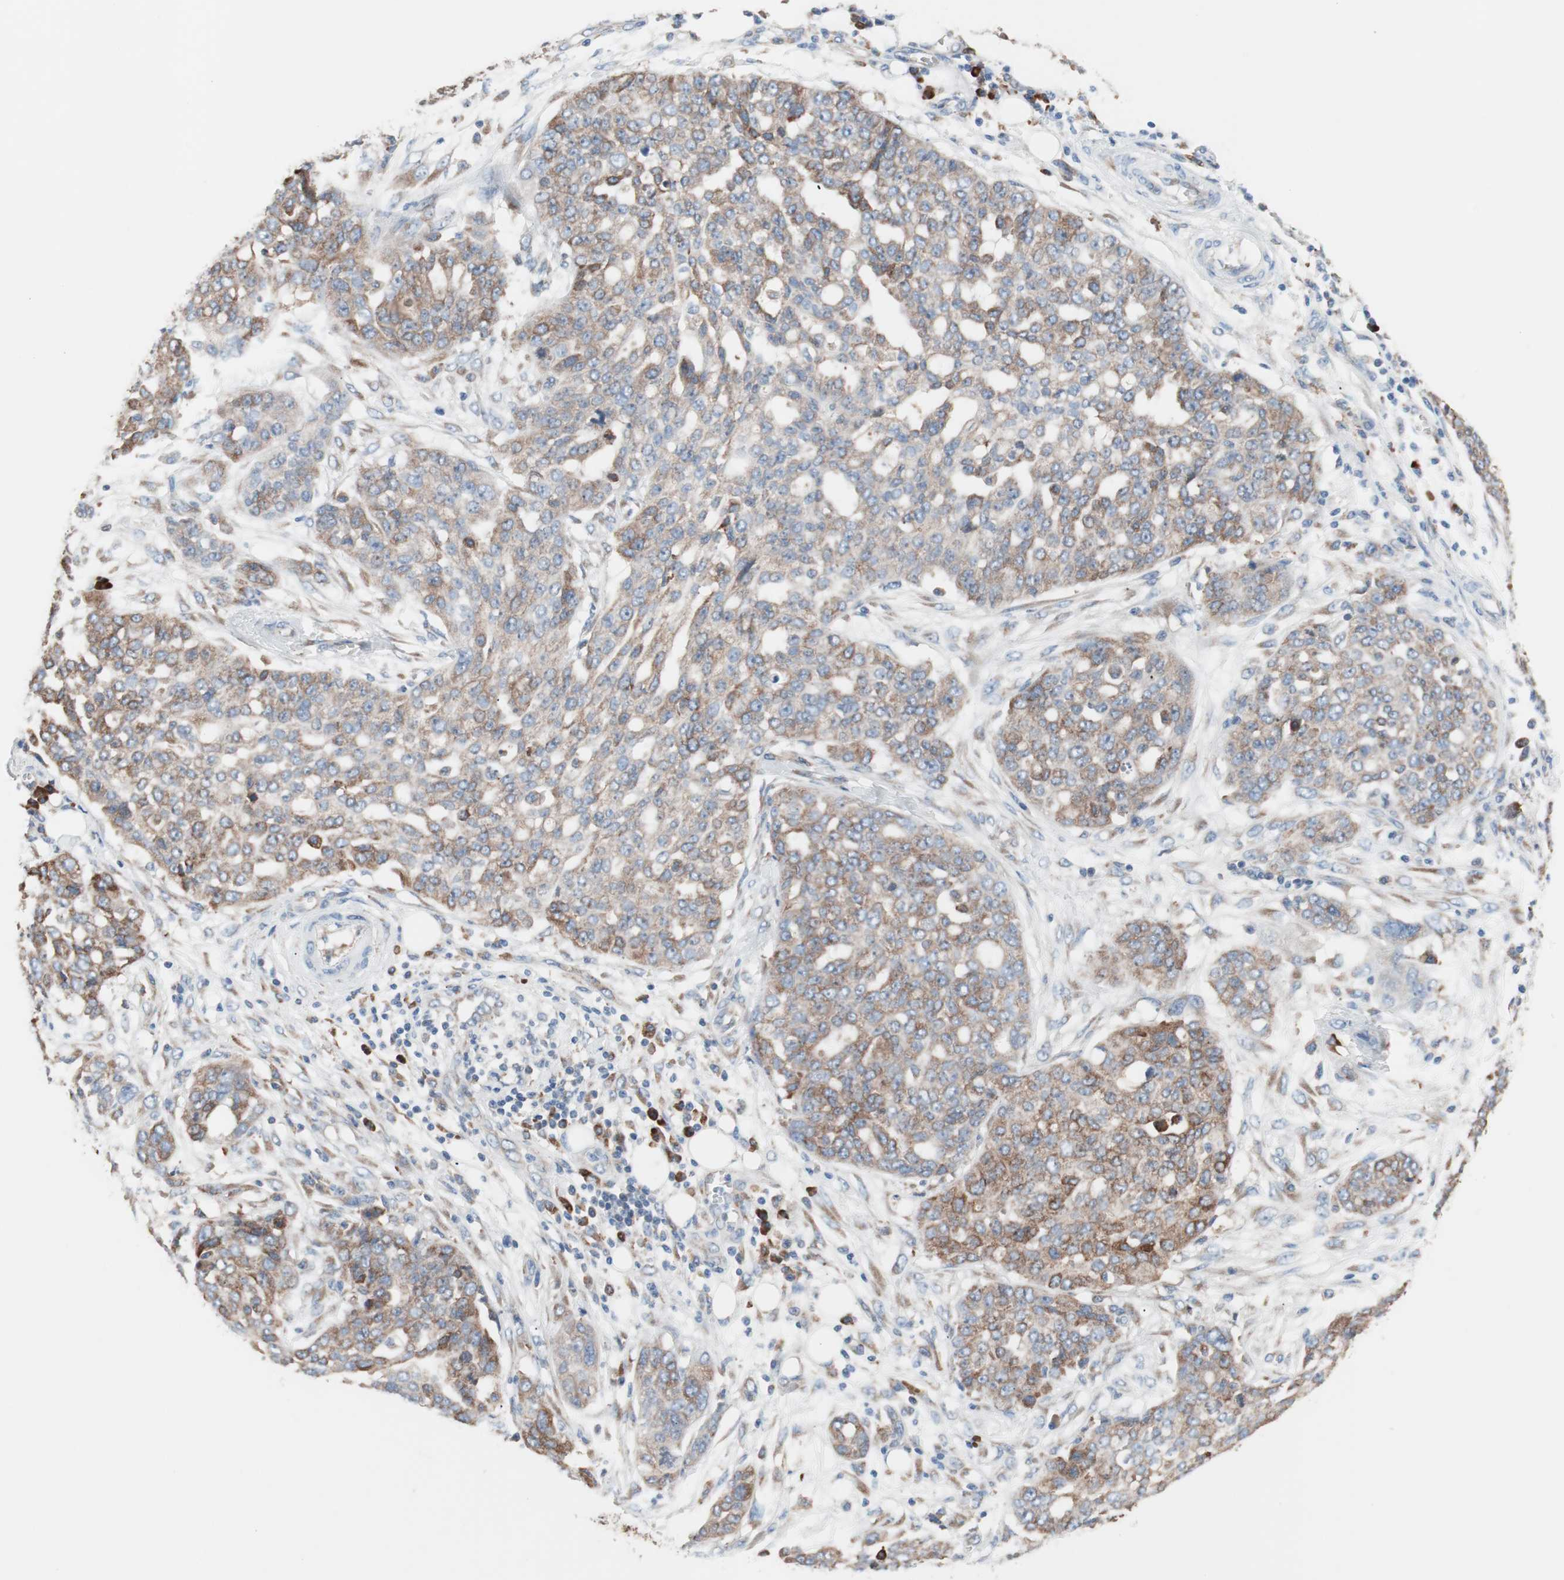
{"staining": {"intensity": "moderate", "quantity": "25%-75%", "location": "cytoplasmic/membranous"}, "tissue": "ovarian cancer", "cell_type": "Tumor cells", "image_type": "cancer", "snomed": [{"axis": "morphology", "description": "Cystadenocarcinoma, serous, NOS"}, {"axis": "topography", "description": "Soft tissue"}, {"axis": "topography", "description": "Ovary"}], "caption": "Moderate cytoplasmic/membranous positivity for a protein is appreciated in approximately 25%-75% of tumor cells of ovarian cancer (serous cystadenocarcinoma) using IHC.", "gene": "SLC27A4", "patient": {"sex": "female", "age": 57}}